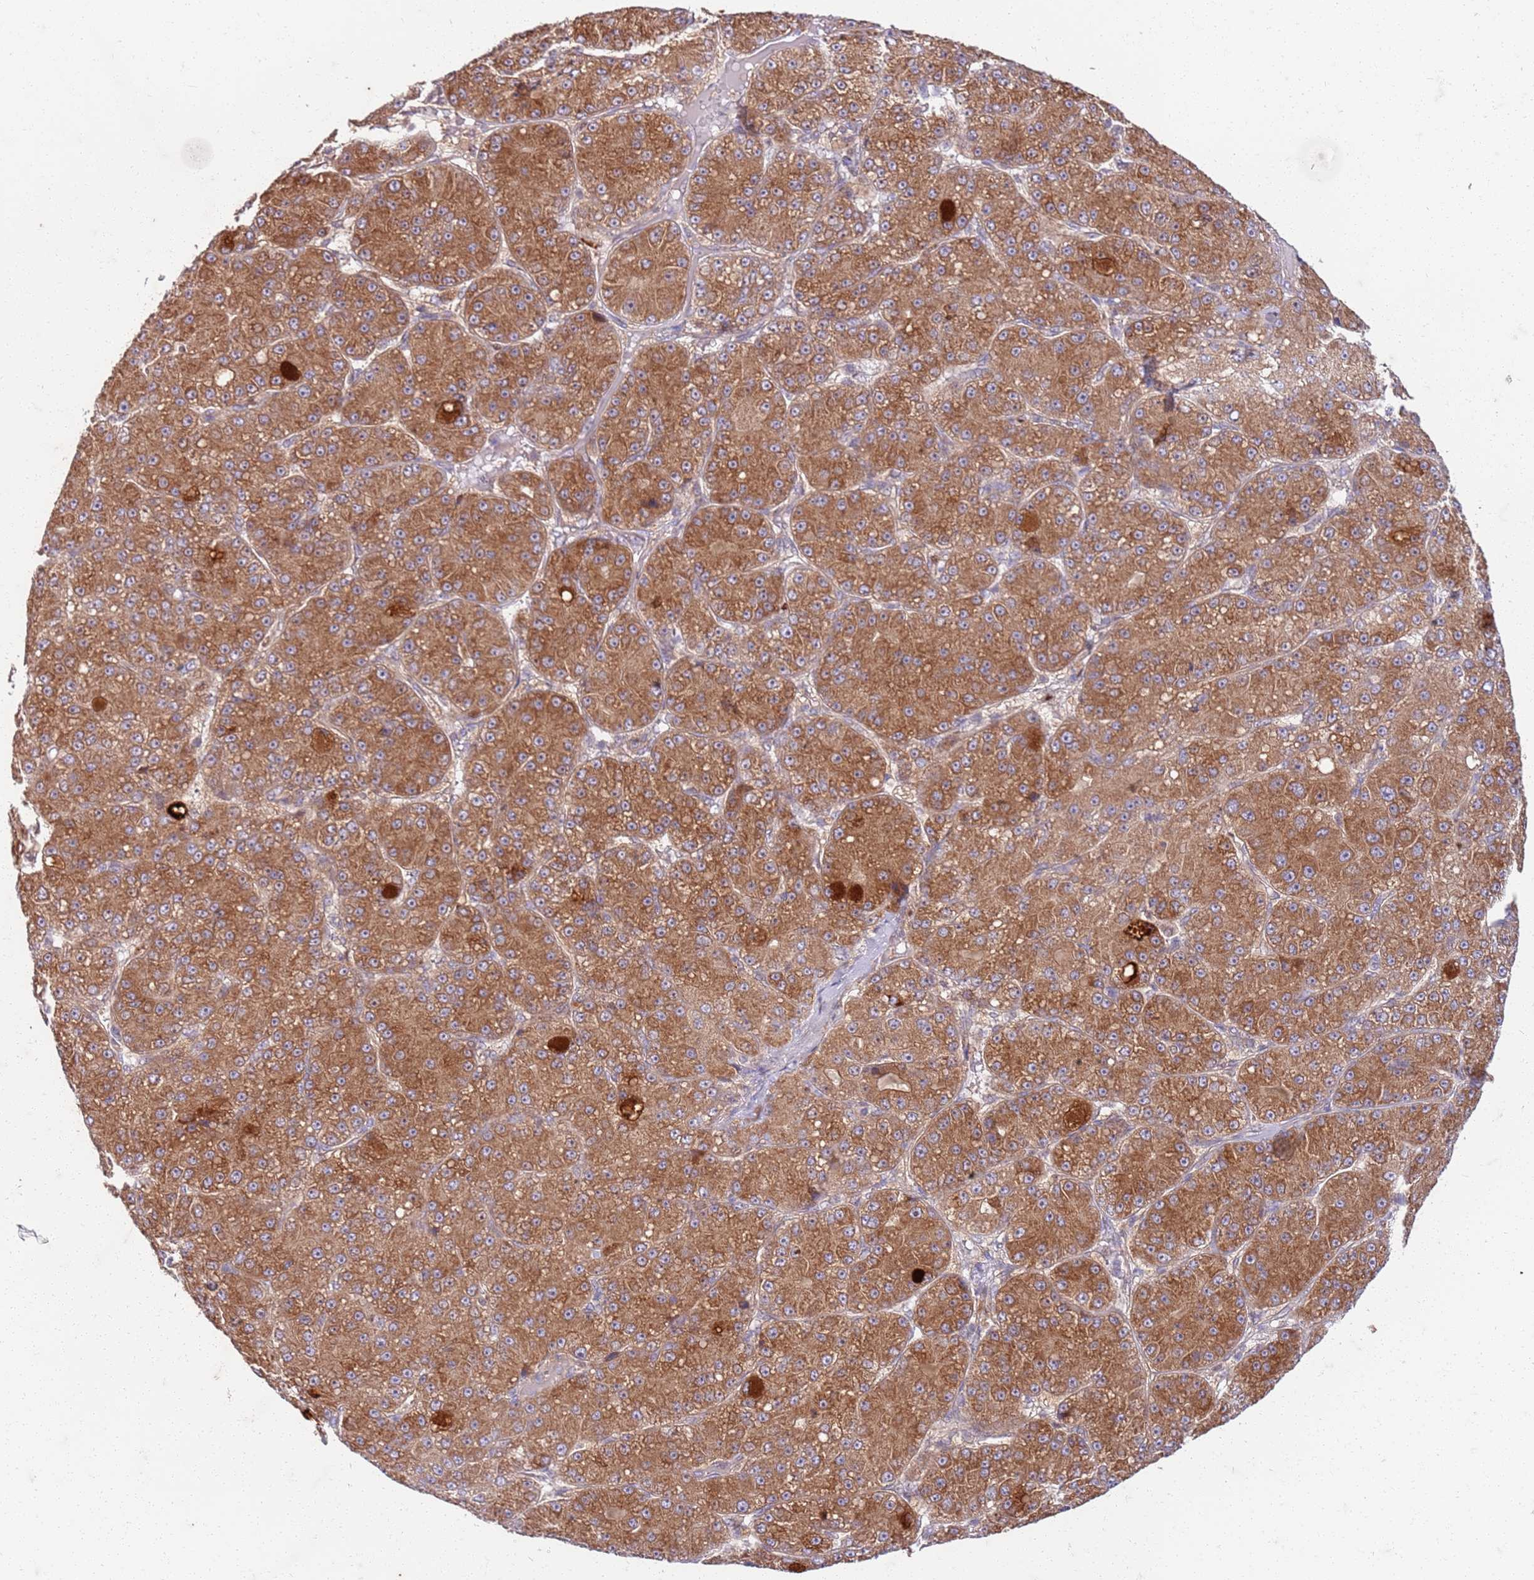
{"staining": {"intensity": "strong", "quantity": ">75%", "location": "cytoplasmic/membranous"}, "tissue": "liver cancer", "cell_type": "Tumor cells", "image_type": "cancer", "snomed": [{"axis": "morphology", "description": "Carcinoma, Hepatocellular, NOS"}, {"axis": "topography", "description": "Liver"}], "caption": "The micrograph shows immunohistochemical staining of hepatocellular carcinoma (liver). There is strong cytoplasmic/membranous expression is appreciated in approximately >75% of tumor cells.", "gene": "OSBP", "patient": {"sex": "male", "age": 67}}